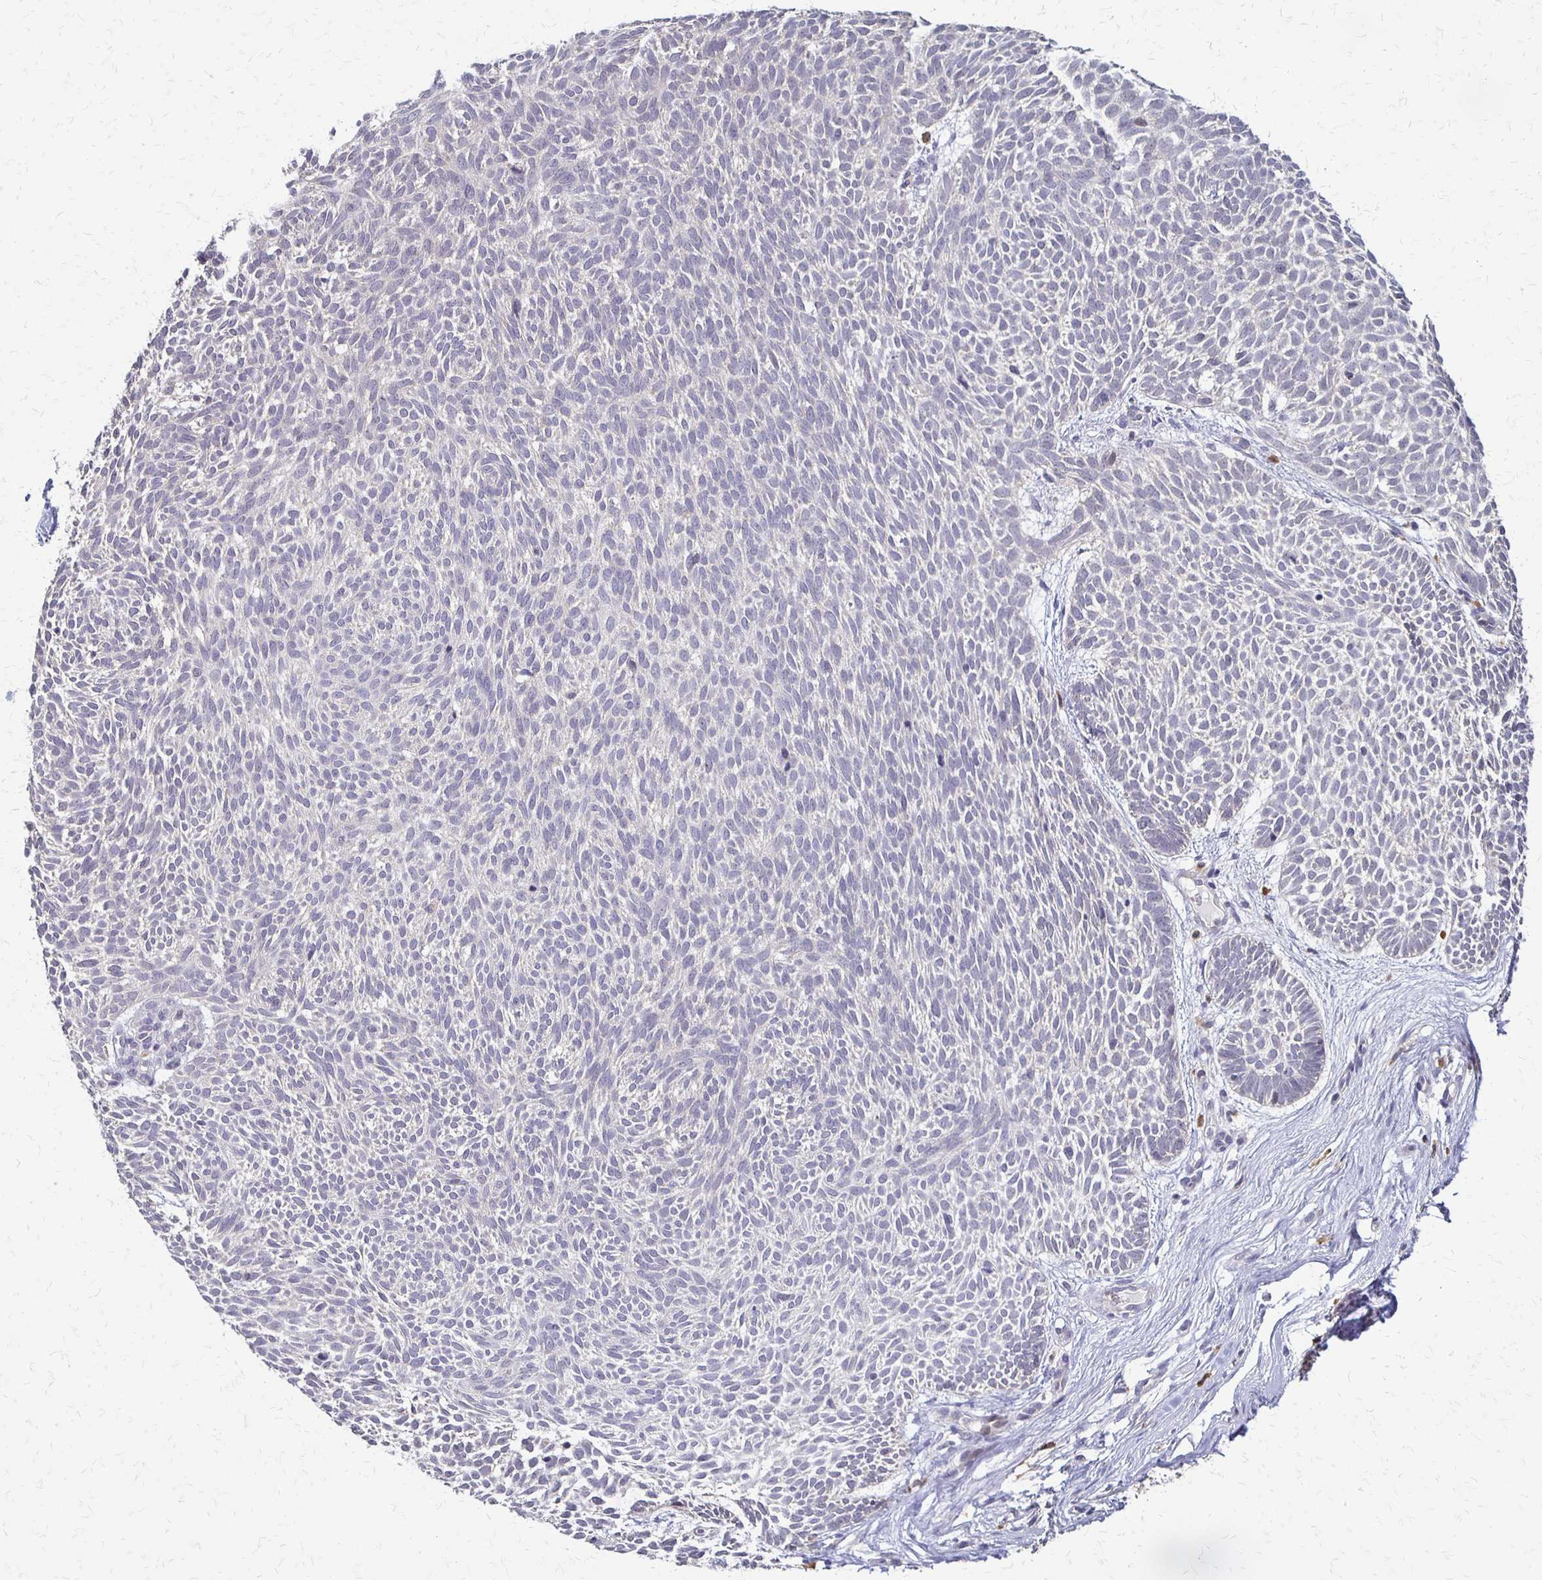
{"staining": {"intensity": "negative", "quantity": "none", "location": "none"}, "tissue": "skin cancer", "cell_type": "Tumor cells", "image_type": "cancer", "snomed": [{"axis": "morphology", "description": "Basal cell carcinoma"}, {"axis": "topography", "description": "Skin"}], "caption": "The image reveals no staining of tumor cells in skin basal cell carcinoma. Brightfield microscopy of immunohistochemistry (IHC) stained with DAB (3,3'-diaminobenzidine) (brown) and hematoxylin (blue), captured at high magnification.", "gene": "SLC9A9", "patient": {"sex": "male", "age": 89}}